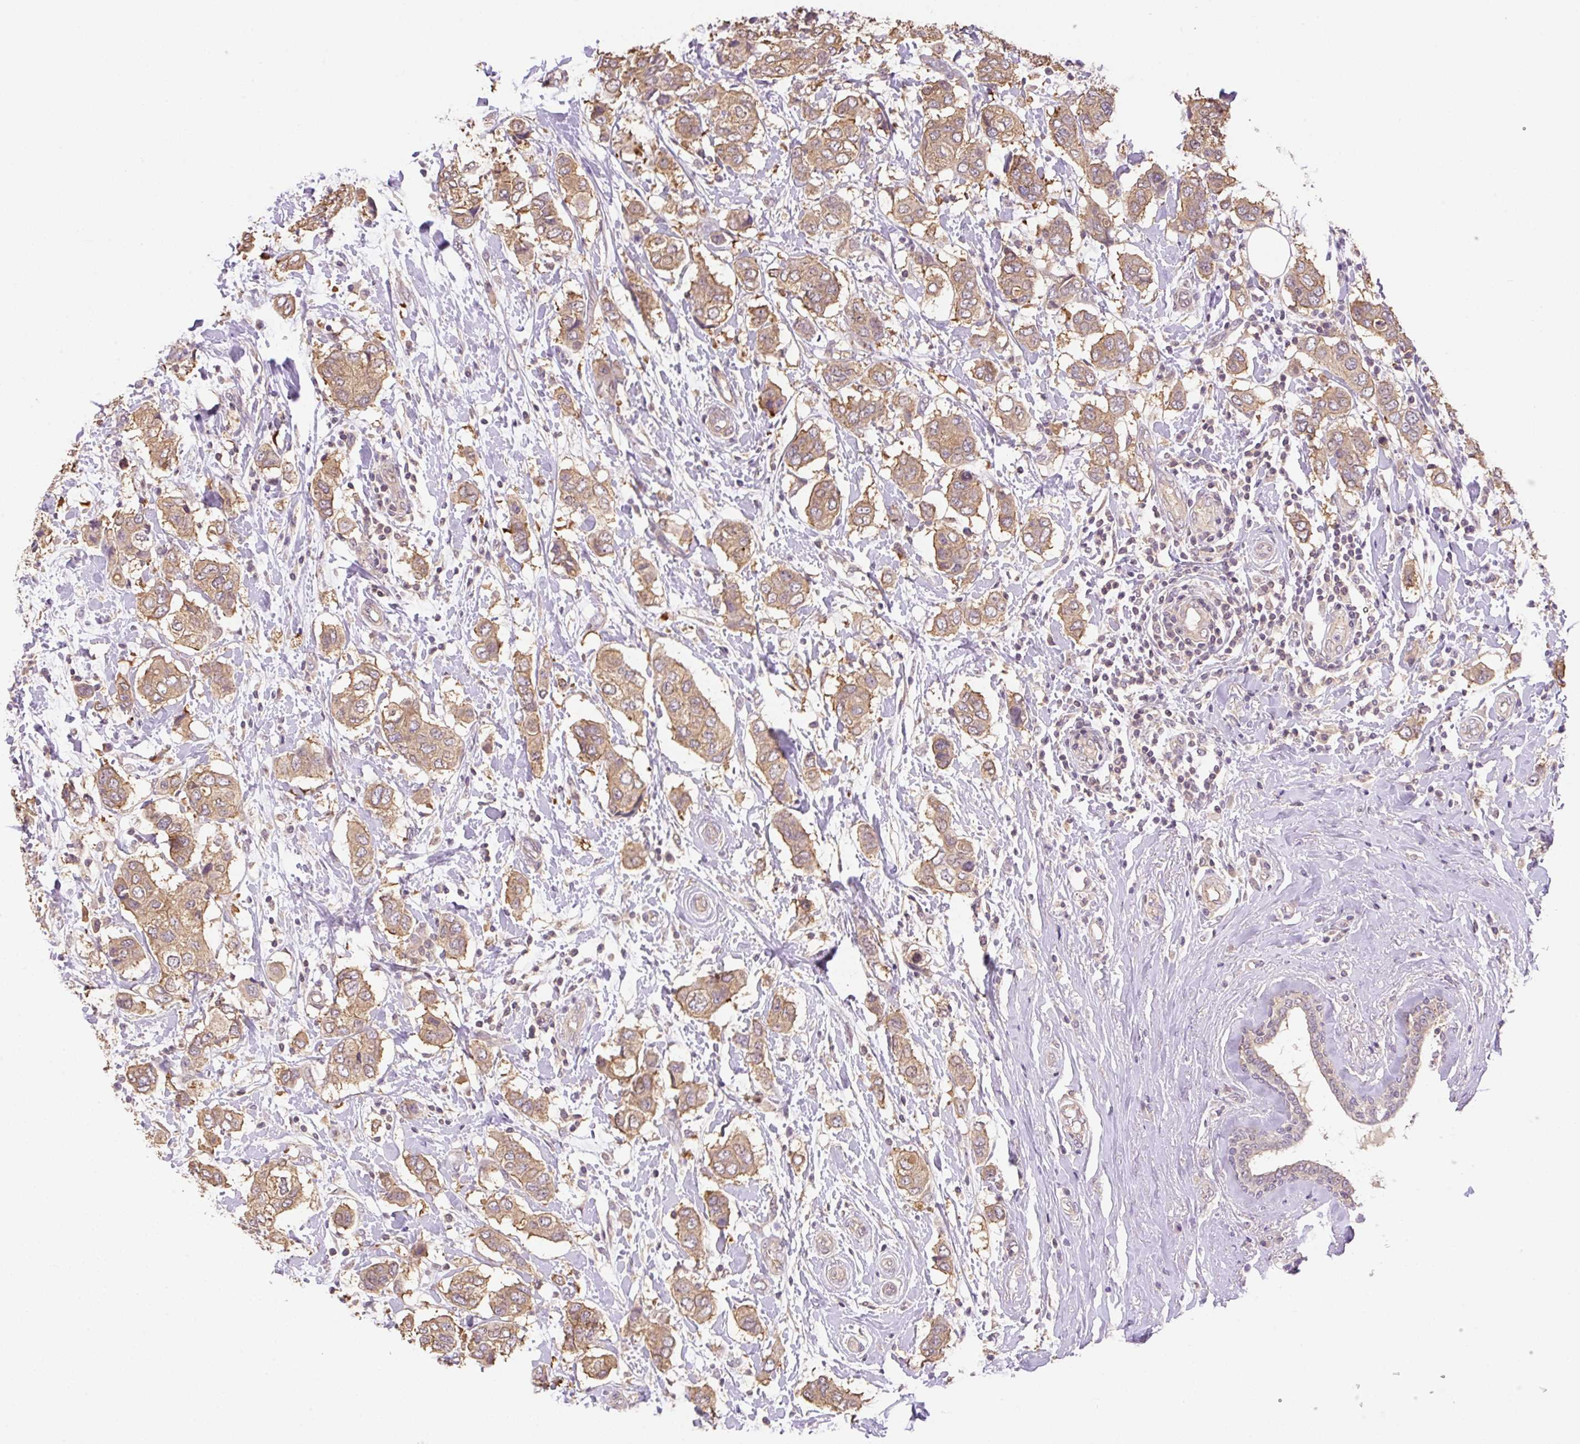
{"staining": {"intensity": "moderate", "quantity": ">75%", "location": "cytoplasmic/membranous"}, "tissue": "breast cancer", "cell_type": "Tumor cells", "image_type": "cancer", "snomed": [{"axis": "morphology", "description": "Lobular carcinoma"}, {"axis": "topography", "description": "Breast"}], "caption": "Brown immunohistochemical staining in human breast cancer displays moderate cytoplasmic/membranous positivity in about >75% of tumor cells.", "gene": "COX8A", "patient": {"sex": "female", "age": 51}}